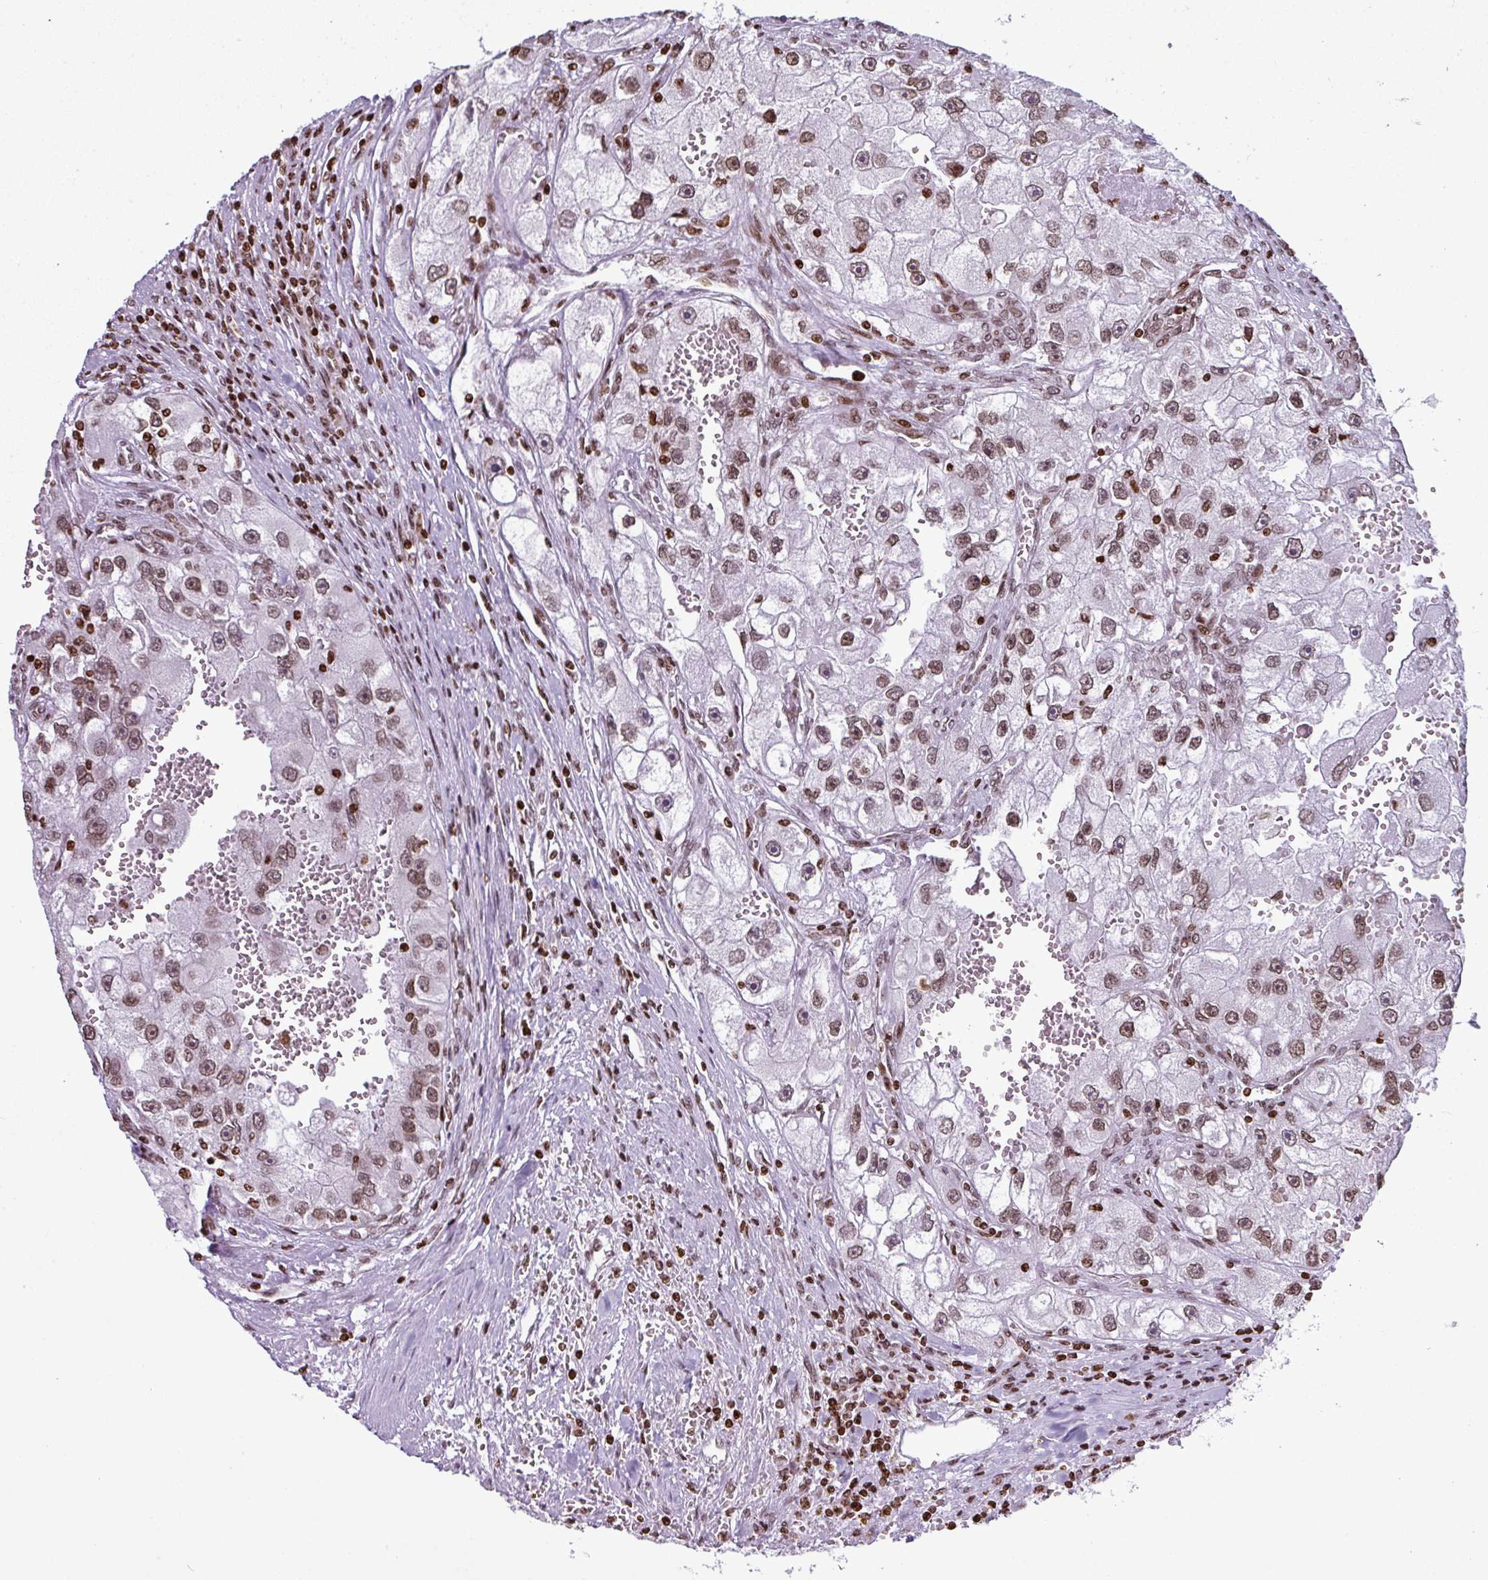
{"staining": {"intensity": "moderate", "quantity": ">75%", "location": "nuclear"}, "tissue": "renal cancer", "cell_type": "Tumor cells", "image_type": "cancer", "snomed": [{"axis": "morphology", "description": "Adenocarcinoma, NOS"}, {"axis": "topography", "description": "Kidney"}], "caption": "There is medium levels of moderate nuclear staining in tumor cells of renal cancer, as demonstrated by immunohistochemical staining (brown color).", "gene": "RASL11A", "patient": {"sex": "male", "age": 63}}